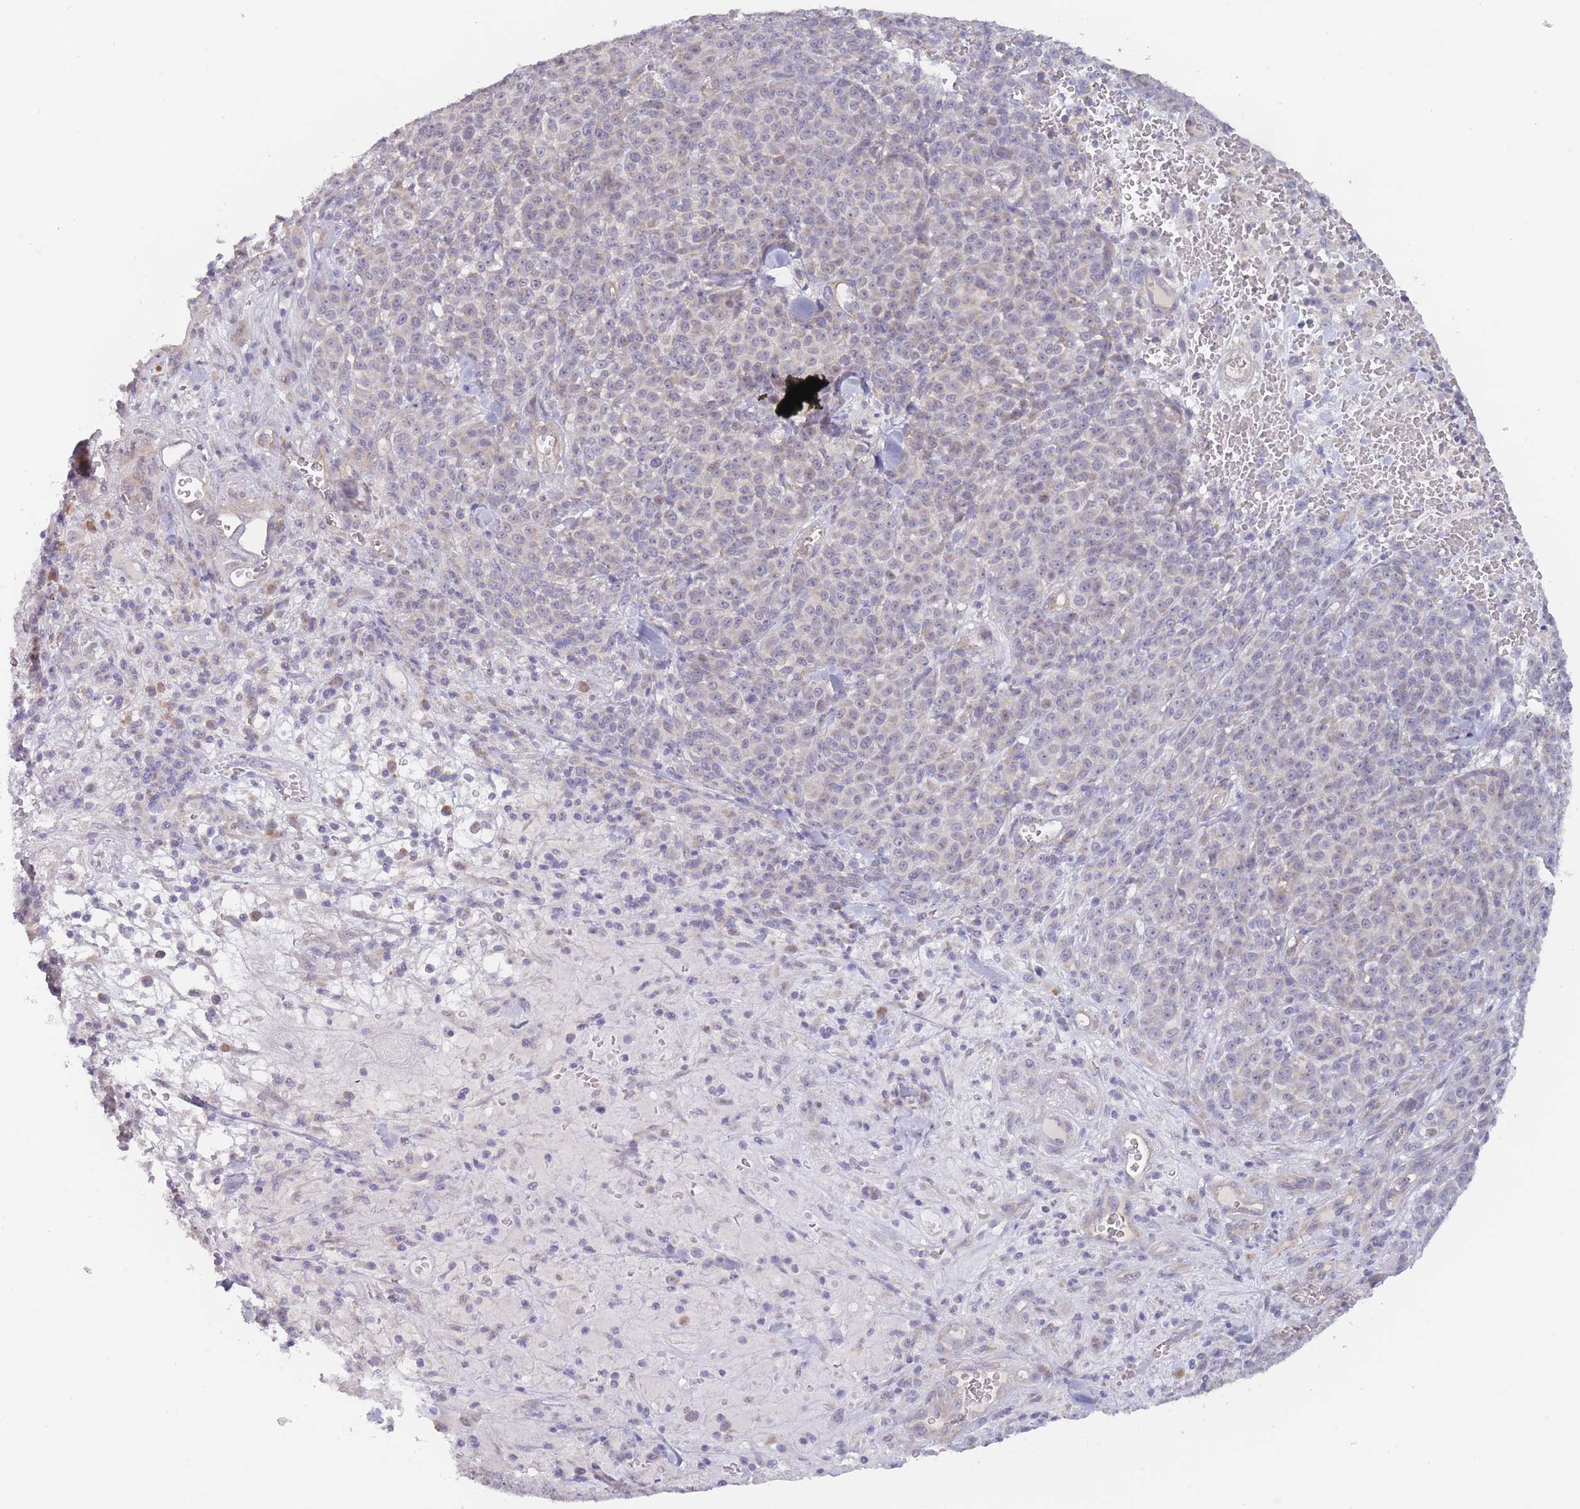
{"staining": {"intensity": "negative", "quantity": "none", "location": "none"}, "tissue": "melanoma", "cell_type": "Tumor cells", "image_type": "cancer", "snomed": [{"axis": "morphology", "description": "Normal tissue, NOS"}, {"axis": "morphology", "description": "Malignant melanoma, NOS"}, {"axis": "topography", "description": "Skin"}], "caption": "Immunohistochemical staining of human melanoma exhibits no significant positivity in tumor cells.", "gene": "FAM227B", "patient": {"sex": "female", "age": 34}}